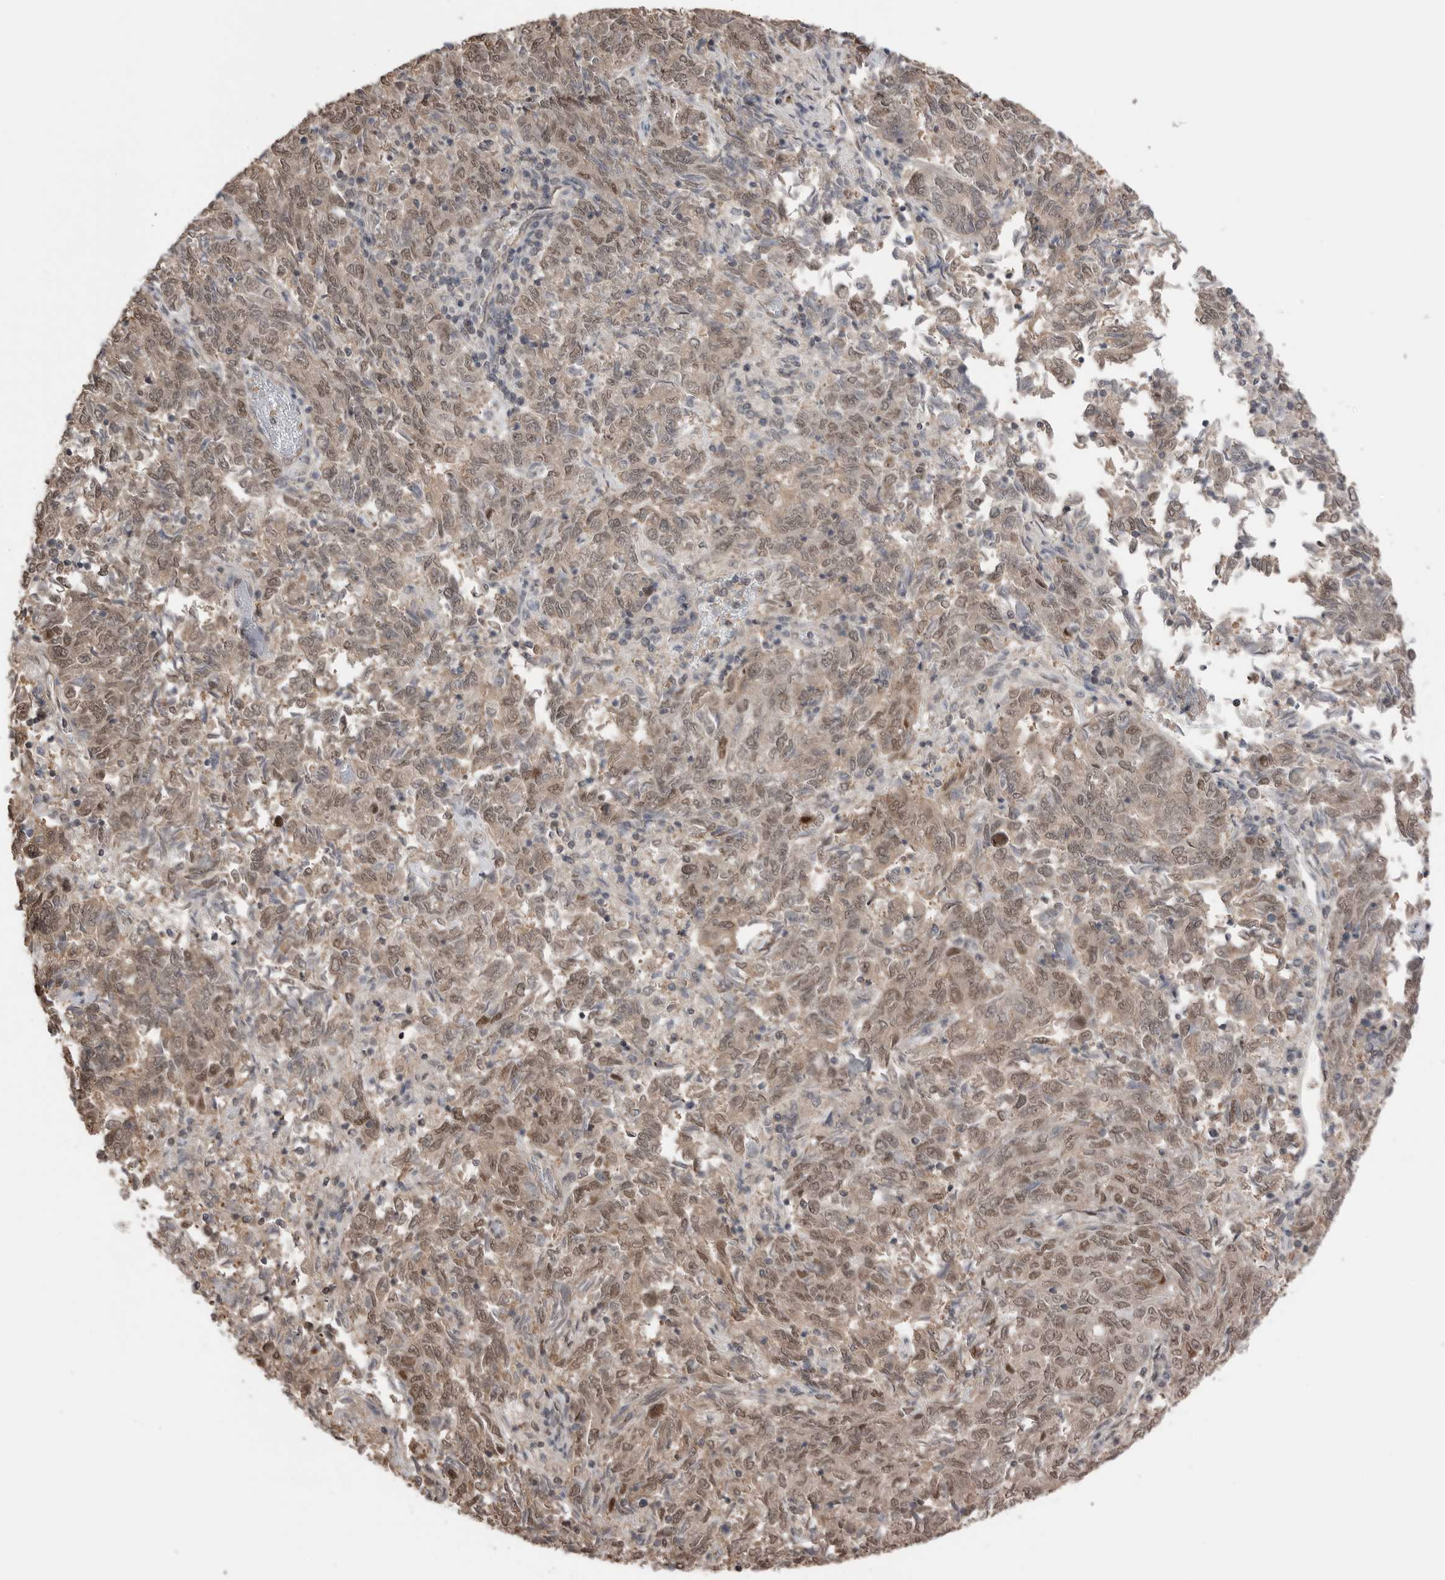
{"staining": {"intensity": "moderate", "quantity": ">75%", "location": "nuclear"}, "tissue": "endometrial cancer", "cell_type": "Tumor cells", "image_type": "cancer", "snomed": [{"axis": "morphology", "description": "Adenocarcinoma, NOS"}, {"axis": "topography", "description": "Endometrium"}], "caption": "An image showing moderate nuclear staining in approximately >75% of tumor cells in endometrial cancer (adenocarcinoma), as visualized by brown immunohistochemical staining.", "gene": "PEAK1", "patient": {"sex": "female", "age": 80}}